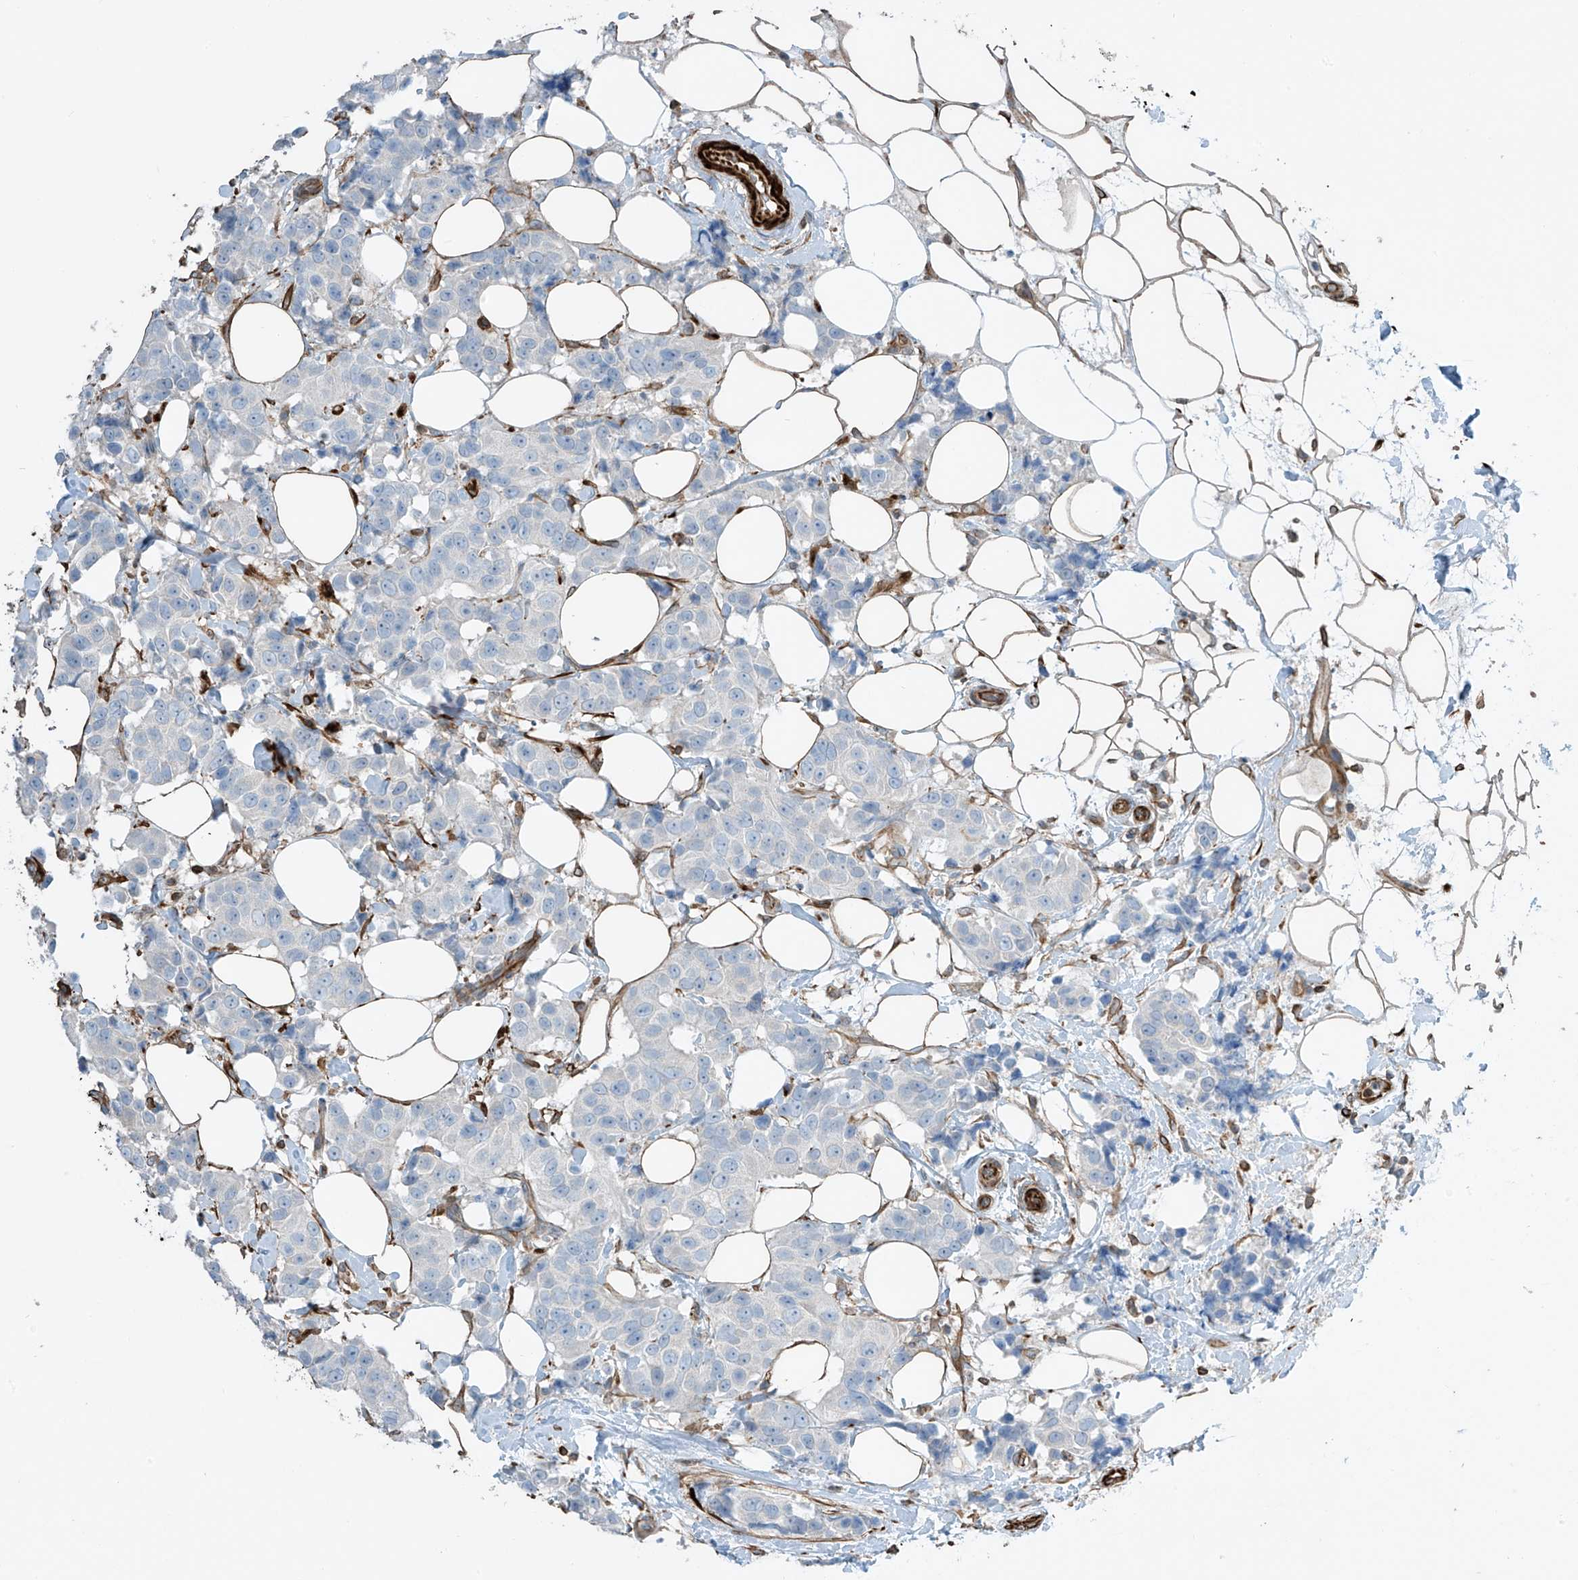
{"staining": {"intensity": "negative", "quantity": "none", "location": "none"}, "tissue": "breast cancer", "cell_type": "Tumor cells", "image_type": "cancer", "snomed": [{"axis": "morphology", "description": "Normal tissue, NOS"}, {"axis": "morphology", "description": "Duct carcinoma"}, {"axis": "topography", "description": "Breast"}], "caption": "The histopathology image demonstrates no significant staining in tumor cells of breast cancer.", "gene": "SH3BGRL3", "patient": {"sex": "female", "age": 39}}